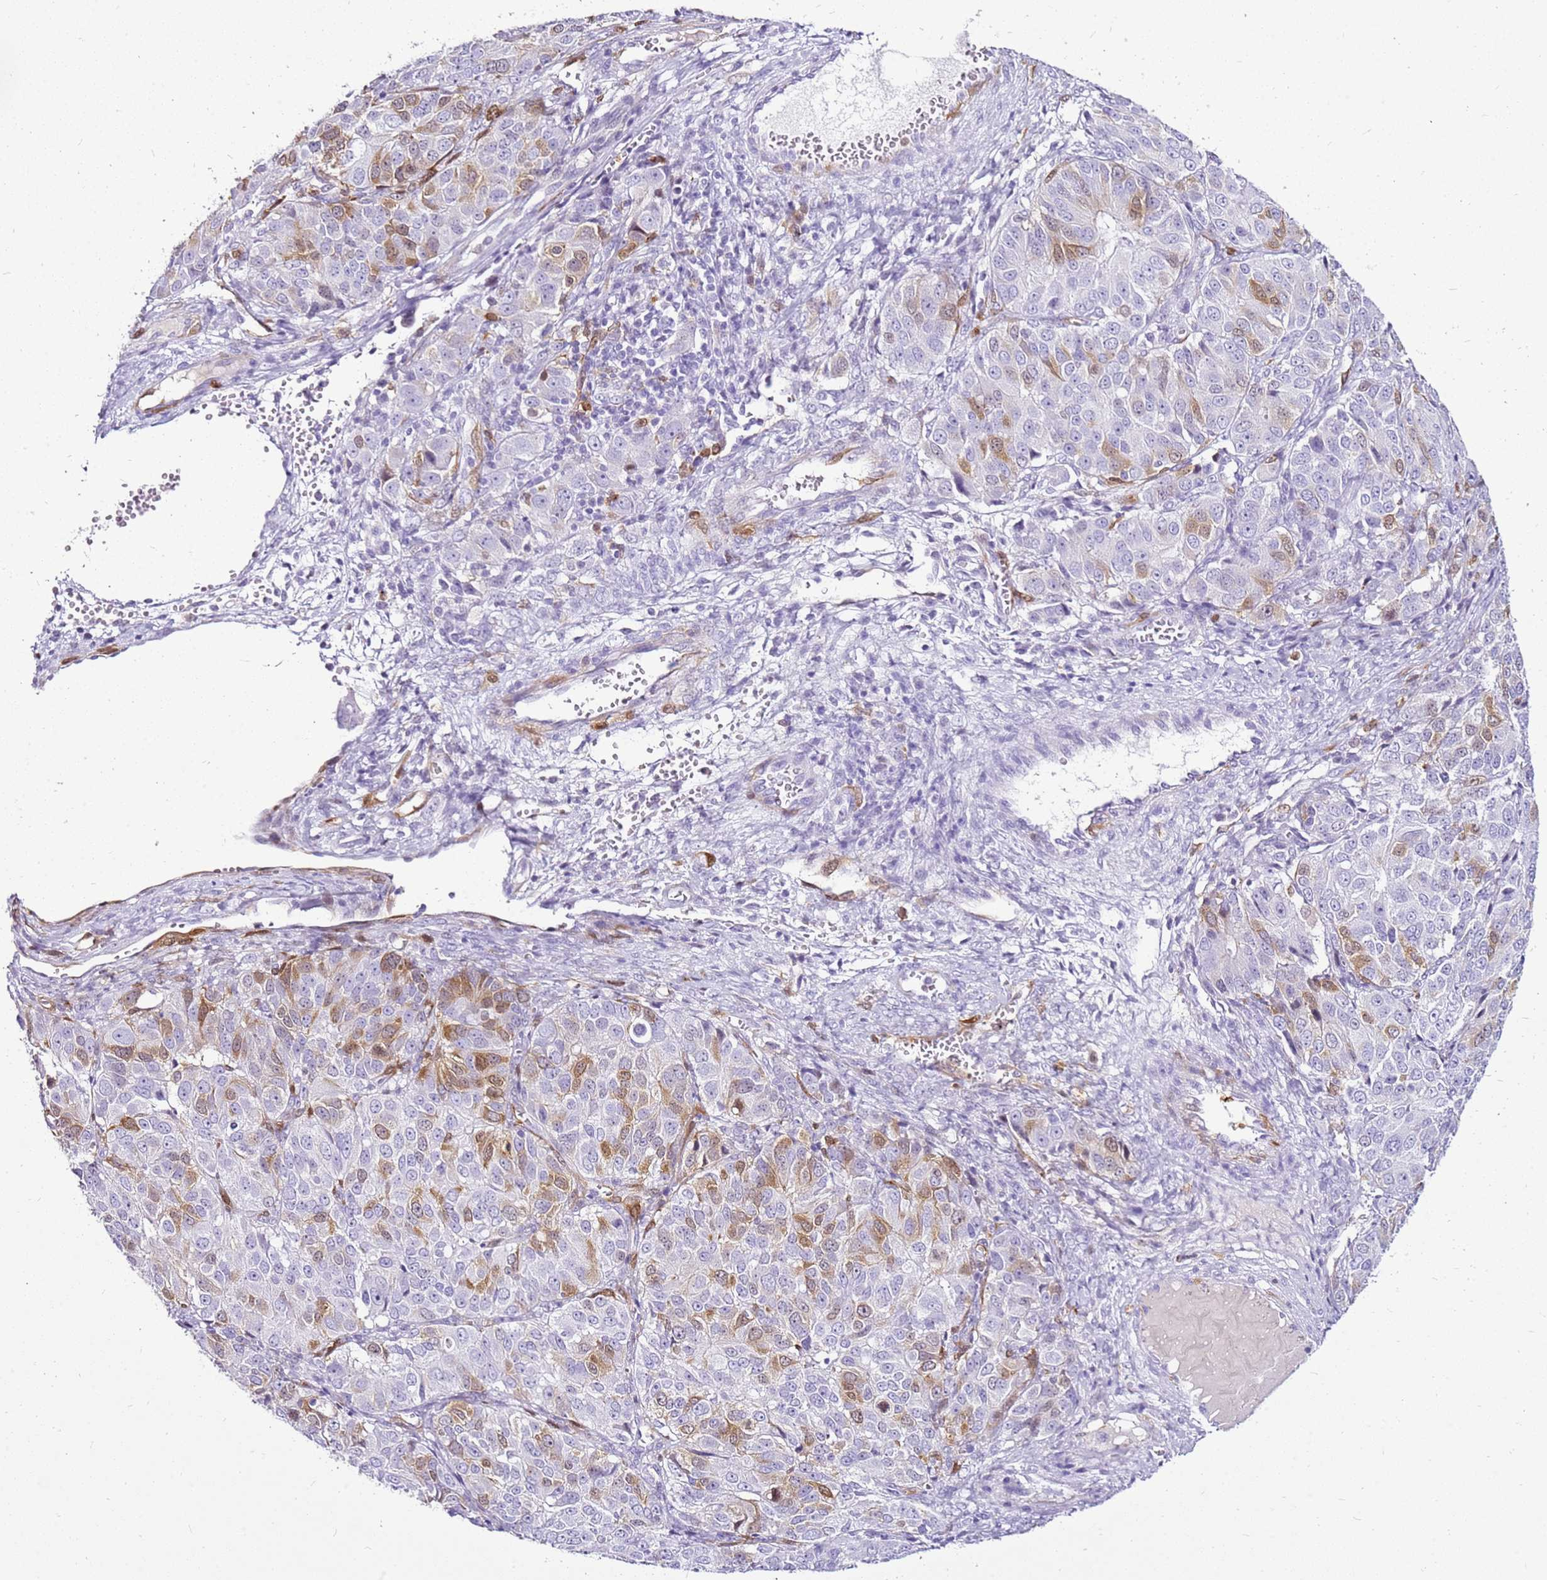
{"staining": {"intensity": "moderate", "quantity": "<25%", "location": "cytoplasmic/membranous"}, "tissue": "ovarian cancer", "cell_type": "Tumor cells", "image_type": "cancer", "snomed": [{"axis": "morphology", "description": "Carcinoma, endometroid"}, {"axis": "topography", "description": "Ovary"}], "caption": "High-magnification brightfield microscopy of ovarian cancer (endometroid carcinoma) stained with DAB (3,3'-diaminobenzidine) (brown) and counterstained with hematoxylin (blue). tumor cells exhibit moderate cytoplasmic/membranous staining is appreciated in approximately<25% of cells. (brown staining indicates protein expression, while blue staining denotes nuclei).", "gene": "SPC25", "patient": {"sex": "female", "age": 51}}